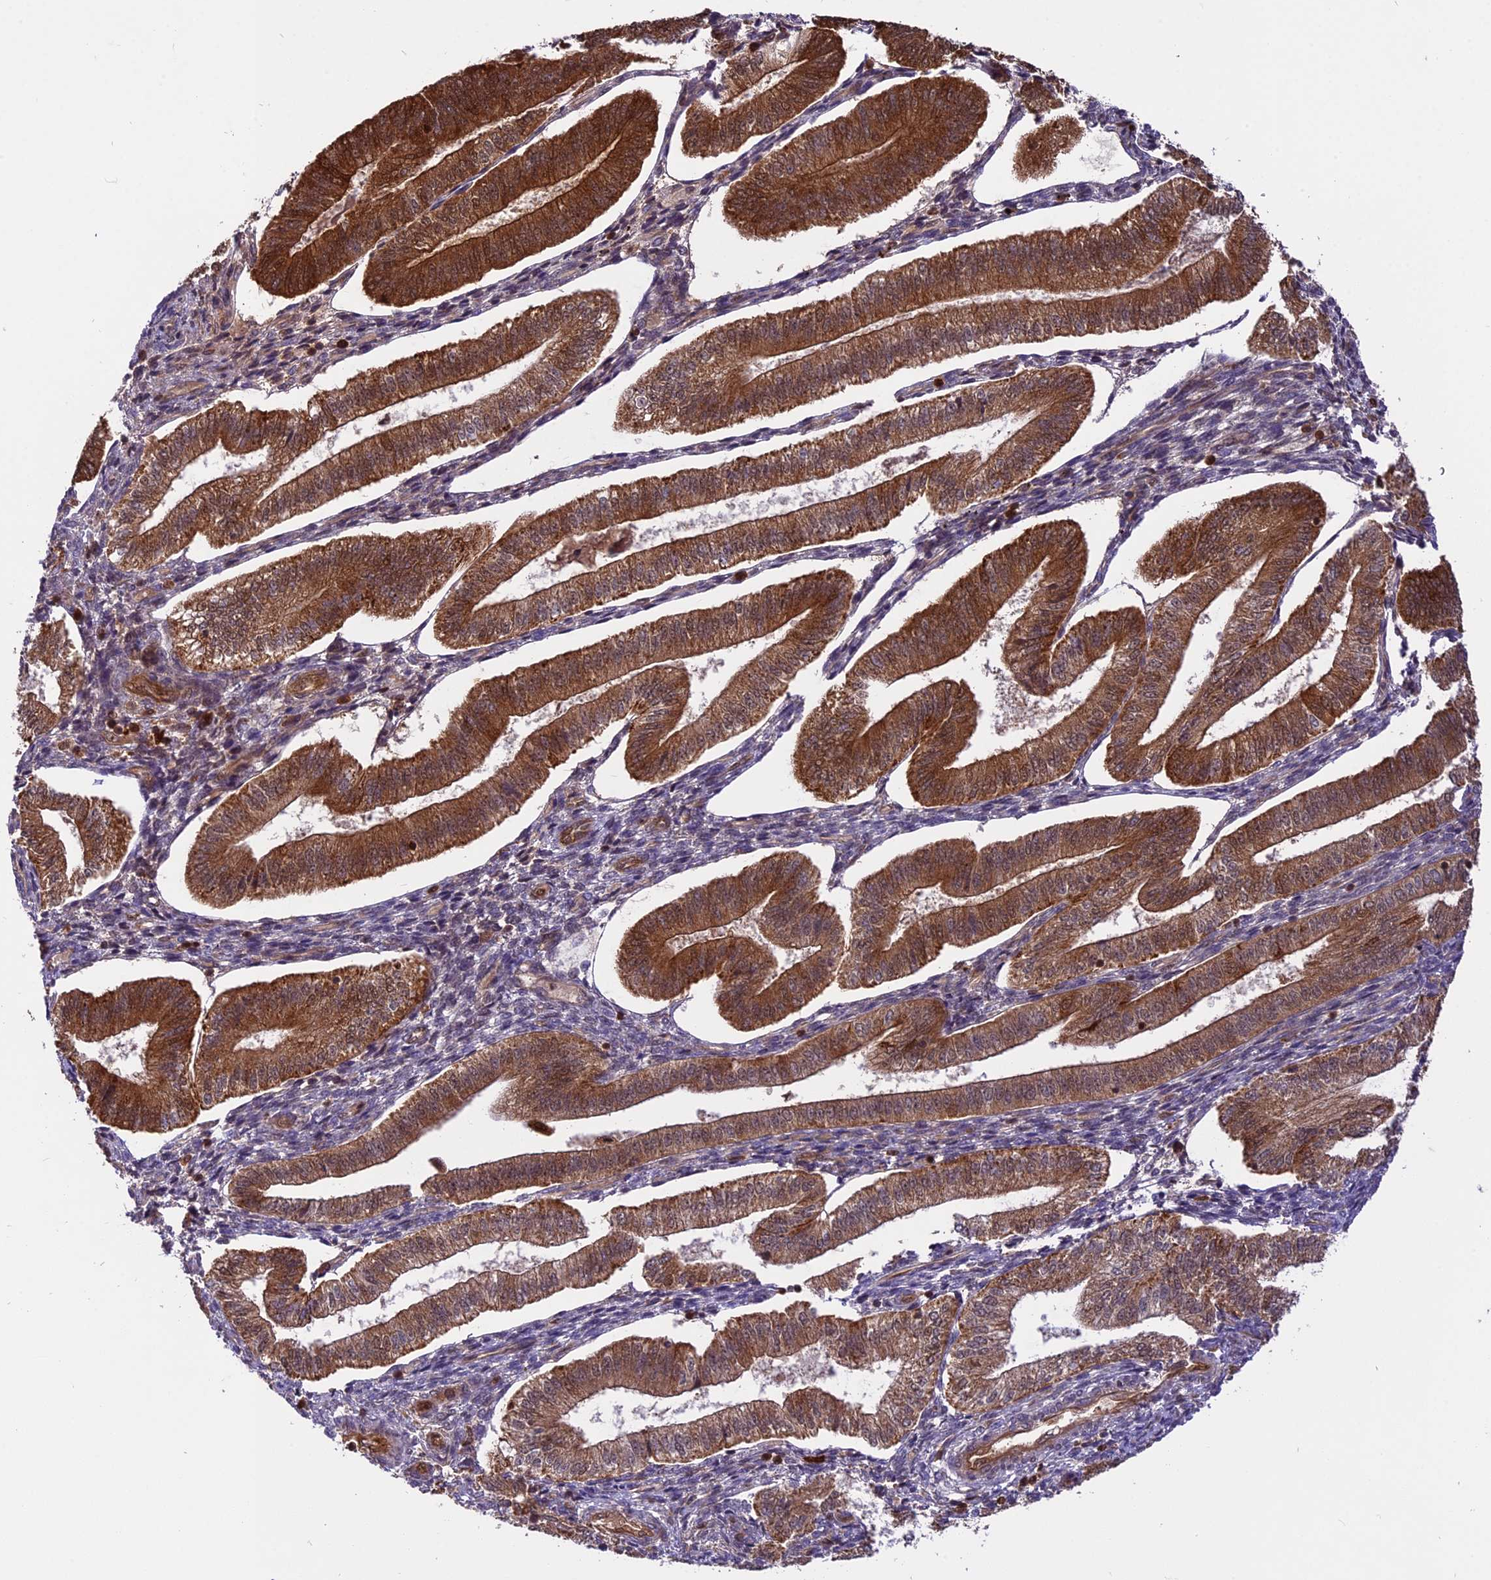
{"staining": {"intensity": "negative", "quantity": "none", "location": "none"}, "tissue": "endometrium", "cell_type": "Cells in endometrial stroma", "image_type": "normal", "snomed": [{"axis": "morphology", "description": "Normal tissue, NOS"}, {"axis": "topography", "description": "Endometrium"}], "caption": "Endometrium stained for a protein using immunohistochemistry (IHC) demonstrates no staining cells in endometrial stroma.", "gene": "COX17", "patient": {"sex": "female", "age": 34}}